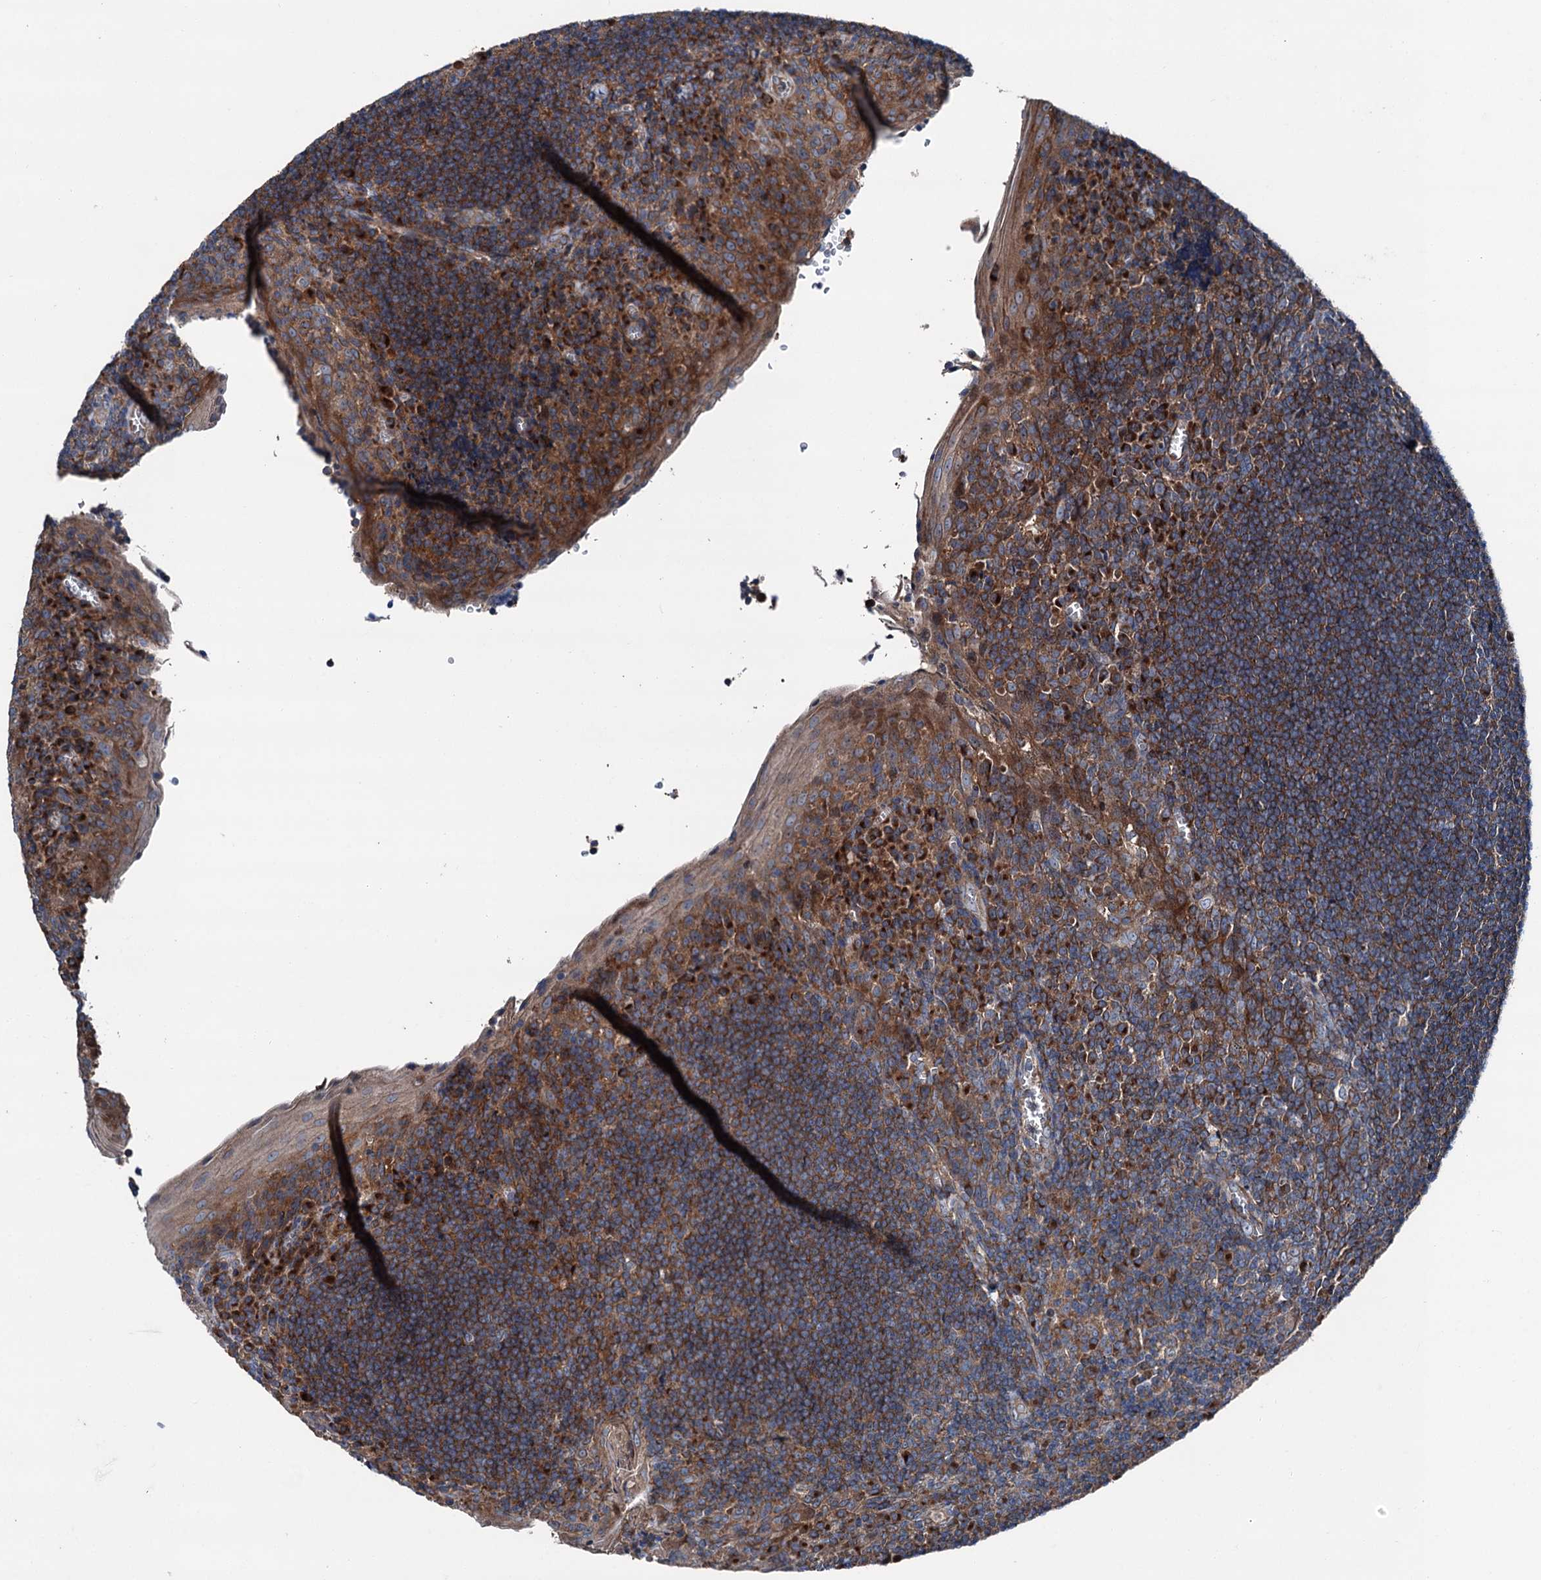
{"staining": {"intensity": "moderate", "quantity": ">75%", "location": "cytoplasmic/membranous"}, "tissue": "tonsil", "cell_type": "Germinal center cells", "image_type": "normal", "snomed": [{"axis": "morphology", "description": "Normal tissue, NOS"}, {"axis": "topography", "description": "Tonsil"}], "caption": "Tonsil stained with immunohistochemistry (IHC) exhibits moderate cytoplasmic/membranous expression in approximately >75% of germinal center cells.", "gene": "RUFY1", "patient": {"sex": "male", "age": 27}}